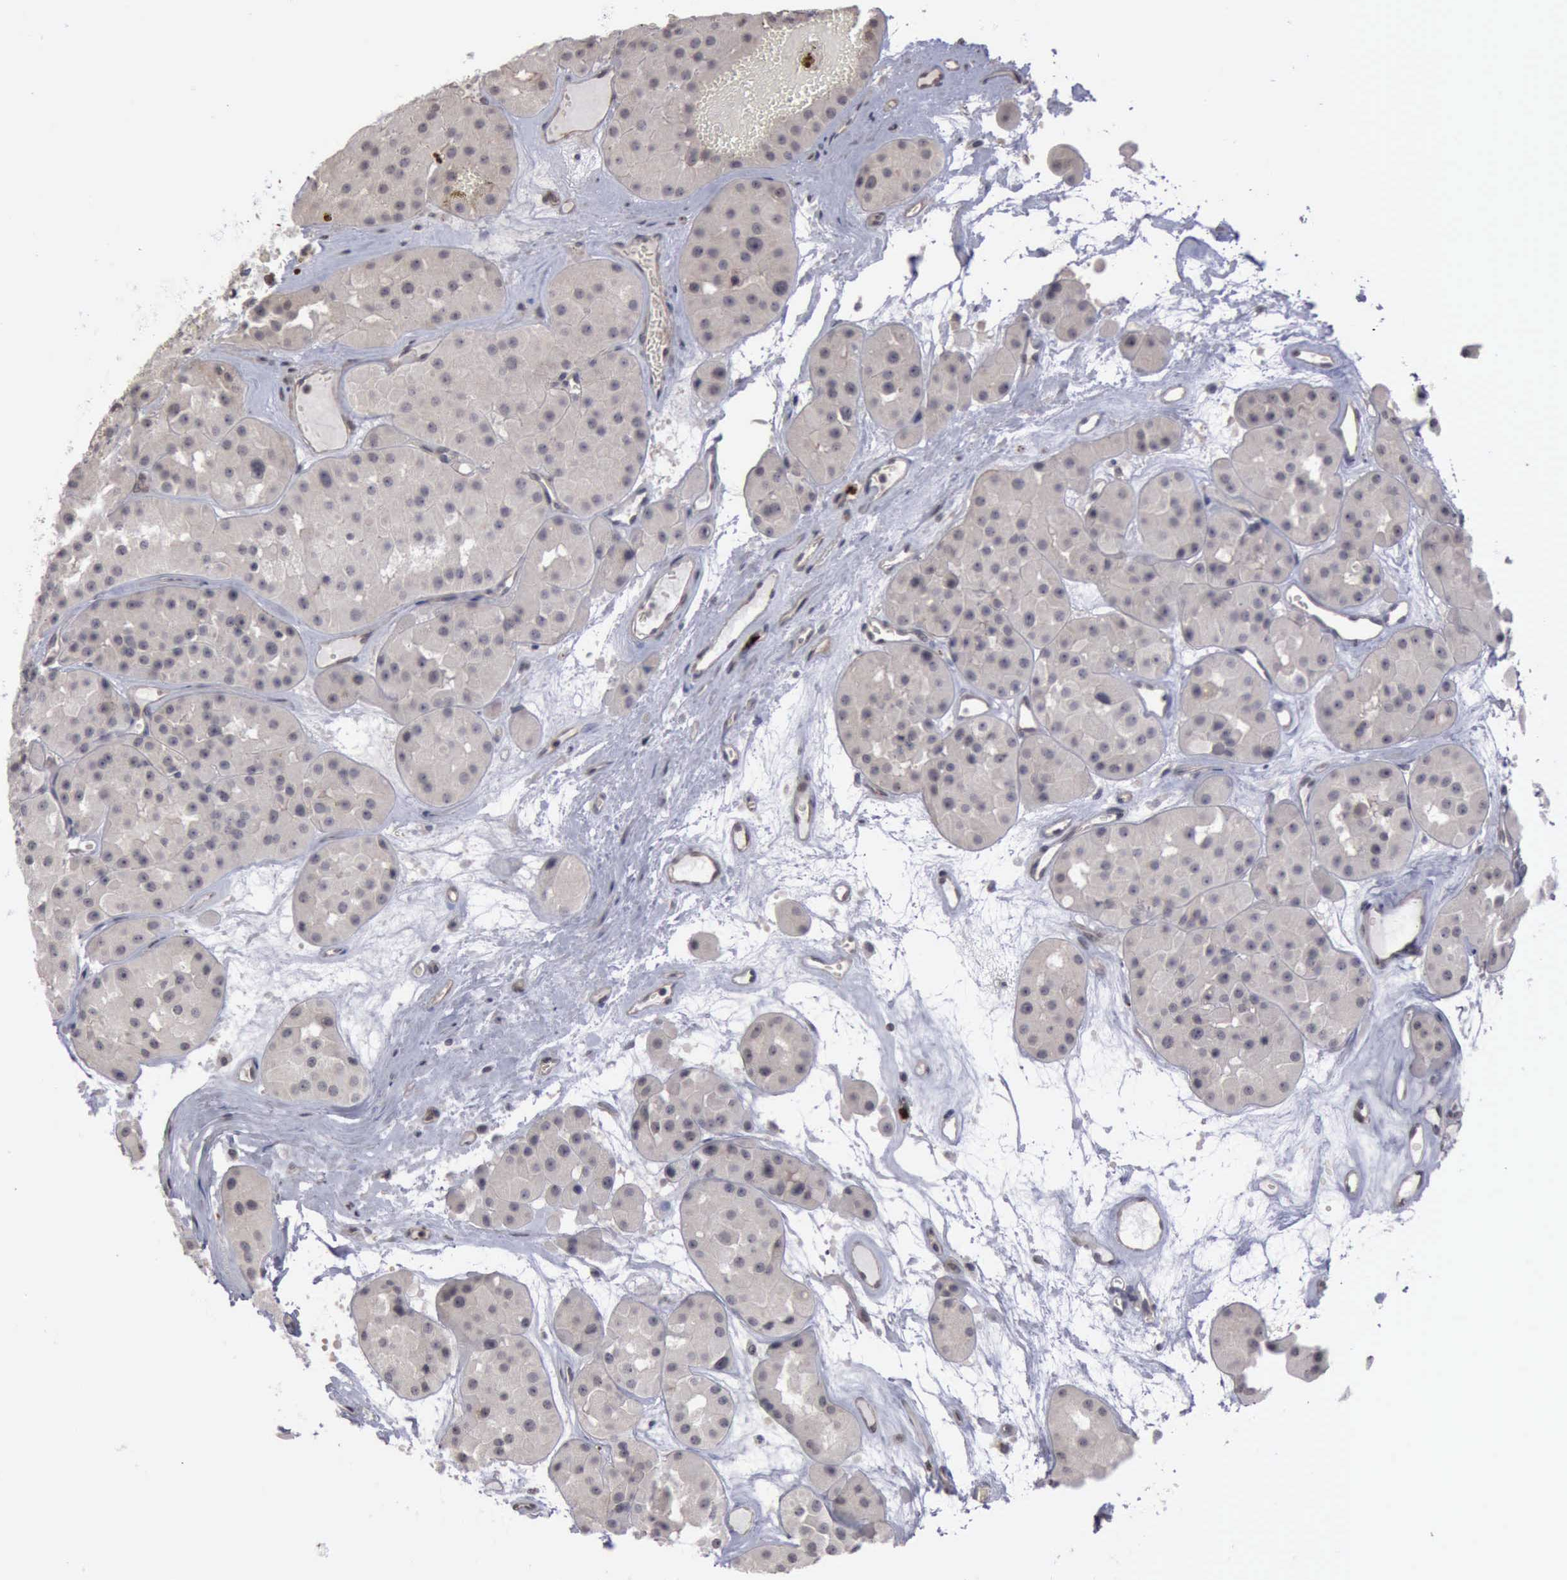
{"staining": {"intensity": "negative", "quantity": "none", "location": "none"}, "tissue": "renal cancer", "cell_type": "Tumor cells", "image_type": "cancer", "snomed": [{"axis": "morphology", "description": "Adenocarcinoma, uncertain malignant potential"}, {"axis": "topography", "description": "Kidney"}], "caption": "Histopathology image shows no protein staining in tumor cells of renal cancer tissue.", "gene": "MMP9", "patient": {"sex": "male", "age": 63}}